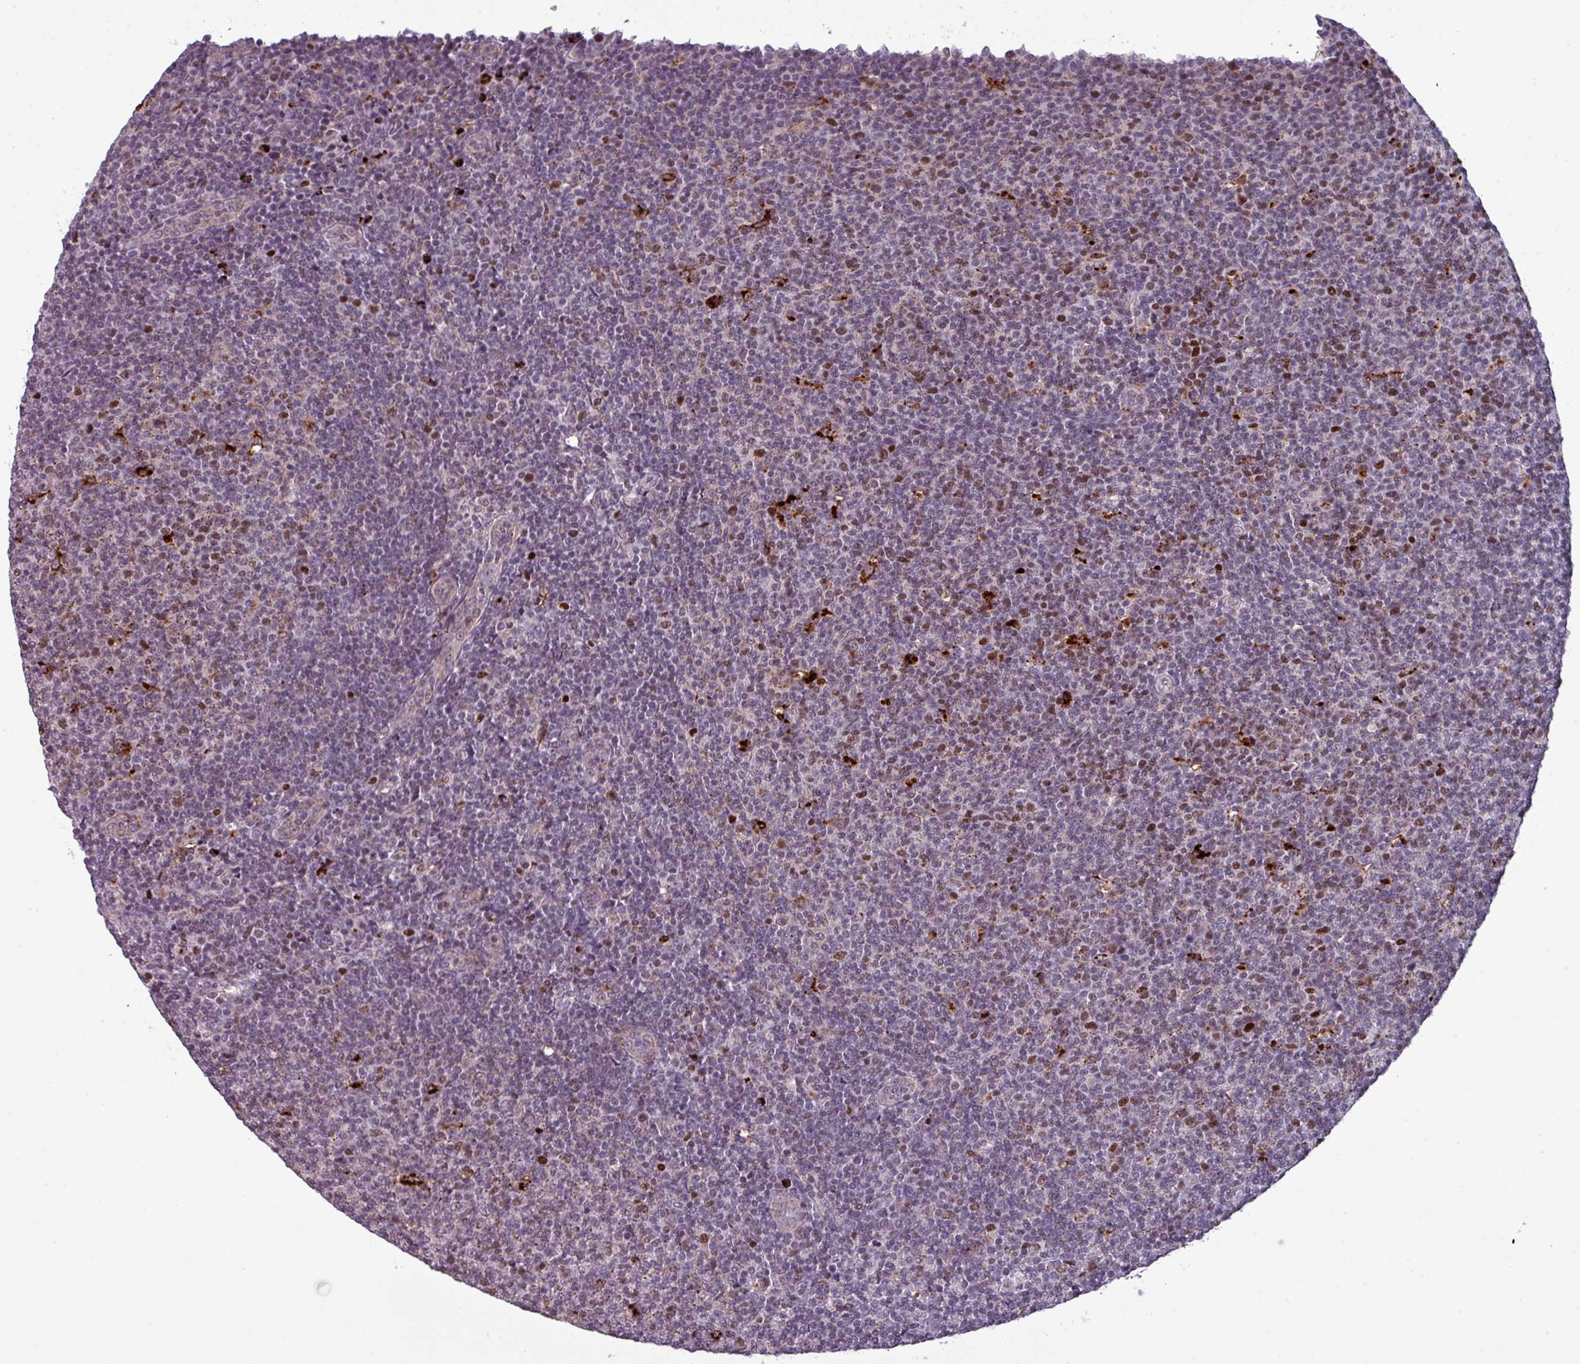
{"staining": {"intensity": "weak", "quantity": "<25%", "location": "nuclear"}, "tissue": "lymphoma", "cell_type": "Tumor cells", "image_type": "cancer", "snomed": [{"axis": "morphology", "description": "Malignant lymphoma, non-Hodgkin's type, Low grade"}, {"axis": "topography", "description": "Lymph node"}], "caption": "Lymphoma was stained to show a protein in brown. There is no significant expression in tumor cells.", "gene": "TMEFF1", "patient": {"sex": "male", "age": 66}}